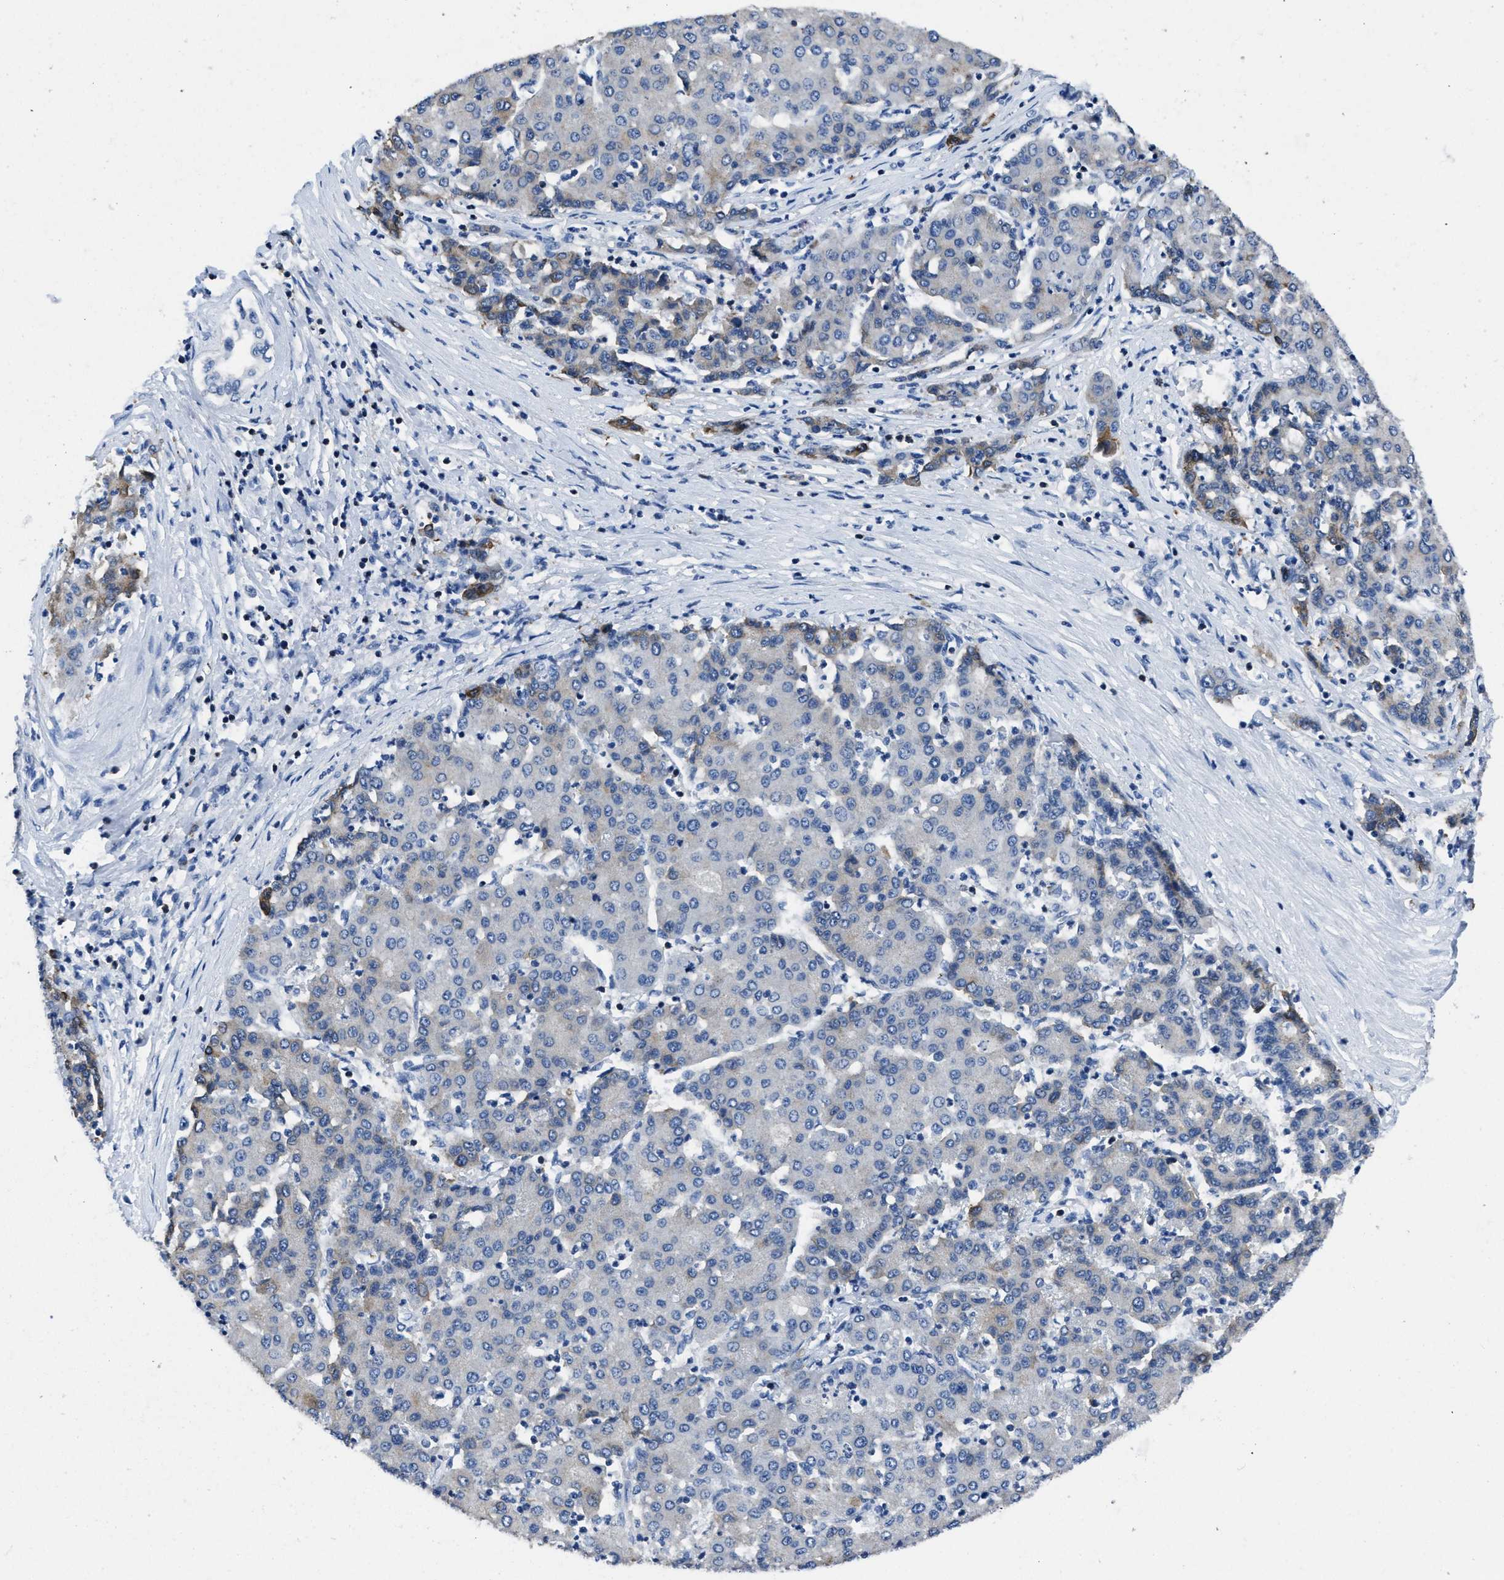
{"staining": {"intensity": "negative", "quantity": "none", "location": "none"}, "tissue": "liver cancer", "cell_type": "Tumor cells", "image_type": "cancer", "snomed": [{"axis": "morphology", "description": "Carcinoma, Hepatocellular, NOS"}, {"axis": "topography", "description": "Liver"}], "caption": "This is an IHC photomicrograph of human liver cancer. There is no staining in tumor cells.", "gene": "ITGA3", "patient": {"sex": "male", "age": 65}}